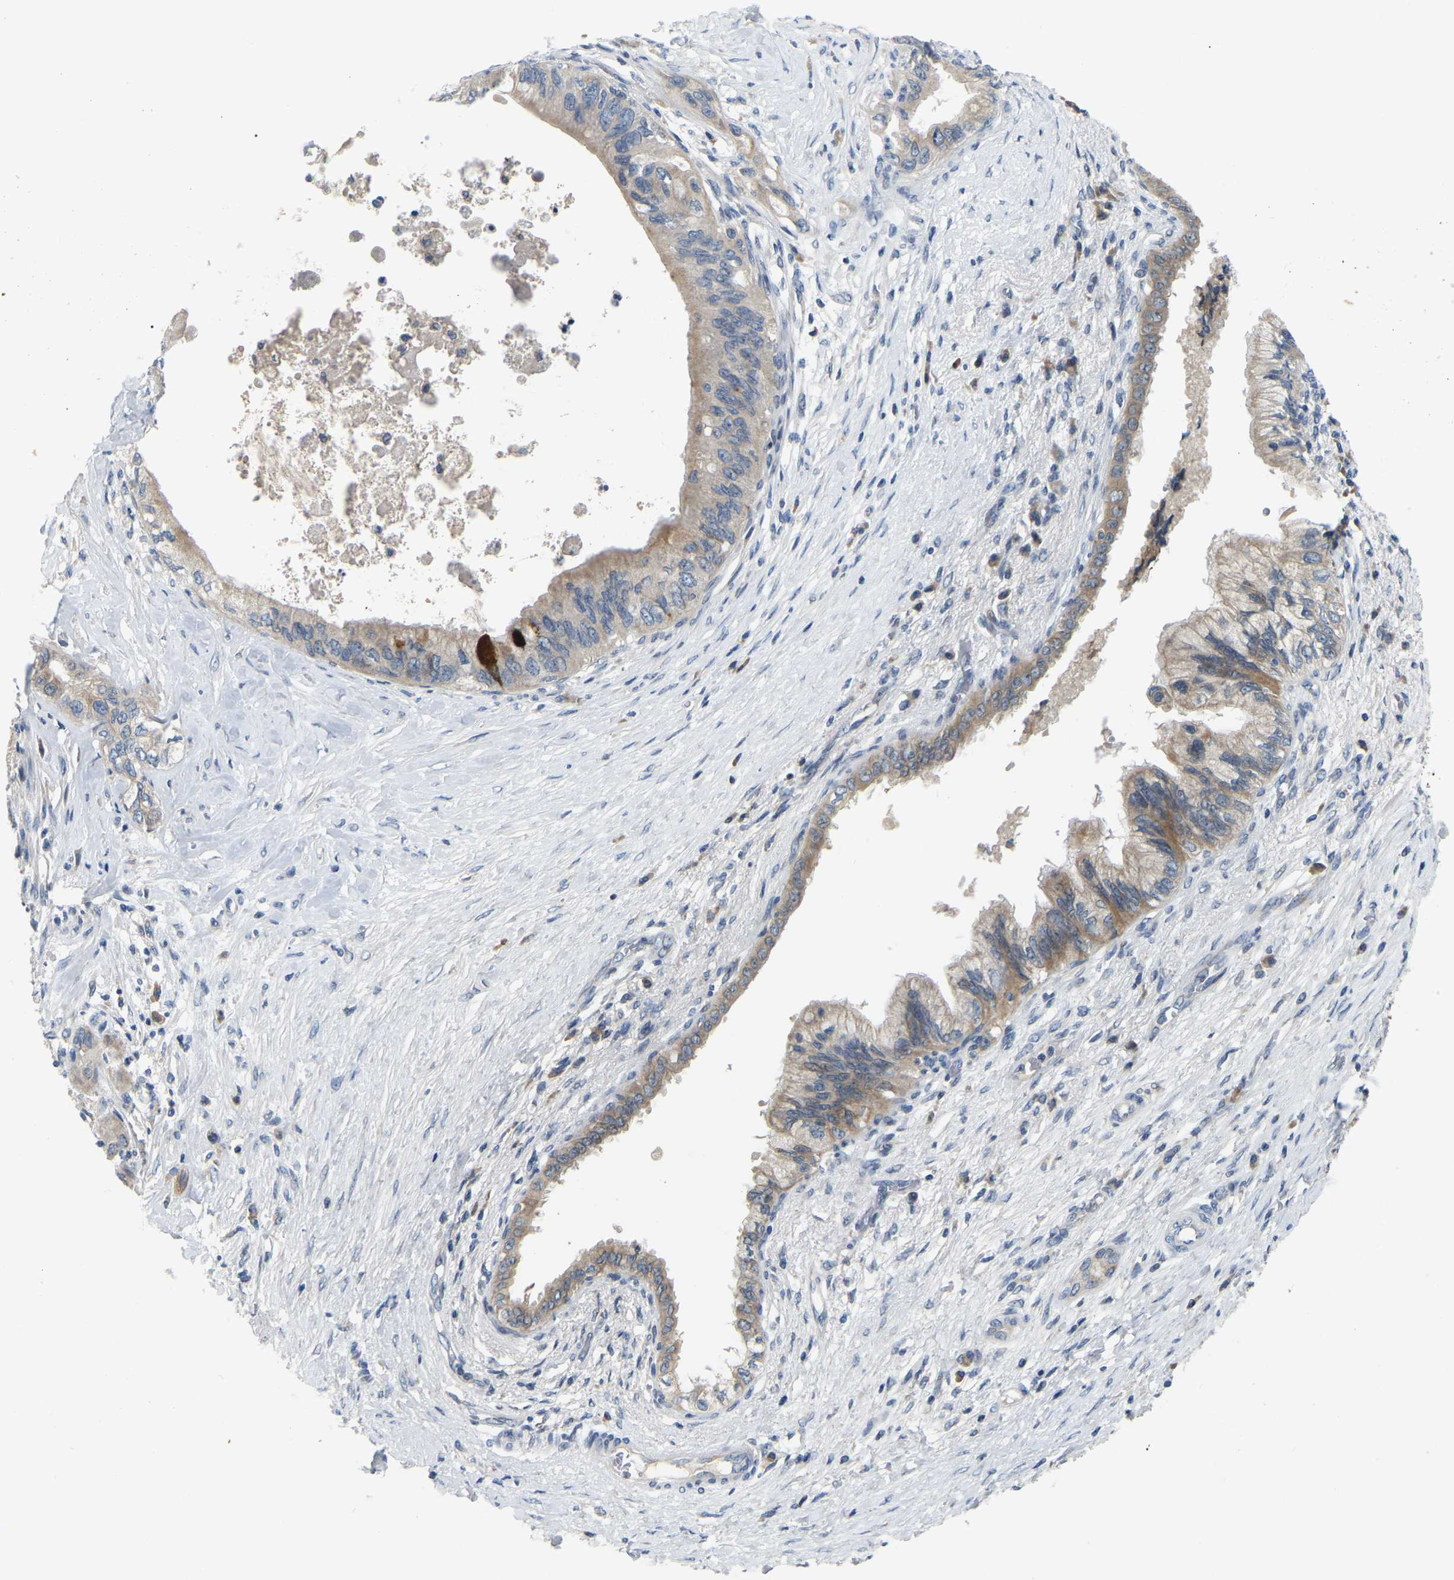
{"staining": {"intensity": "weak", "quantity": ">75%", "location": "cytoplasmic/membranous"}, "tissue": "pancreatic cancer", "cell_type": "Tumor cells", "image_type": "cancer", "snomed": [{"axis": "morphology", "description": "Adenocarcinoma, NOS"}, {"axis": "topography", "description": "Pancreas"}], "caption": "Tumor cells reveal weak cytoplasmic/membranous expression in approximately >75% of cells in pancreatic adenocarcinoma.", "gene": "PARL", "patient": {"sex": "female", "age": 73}}